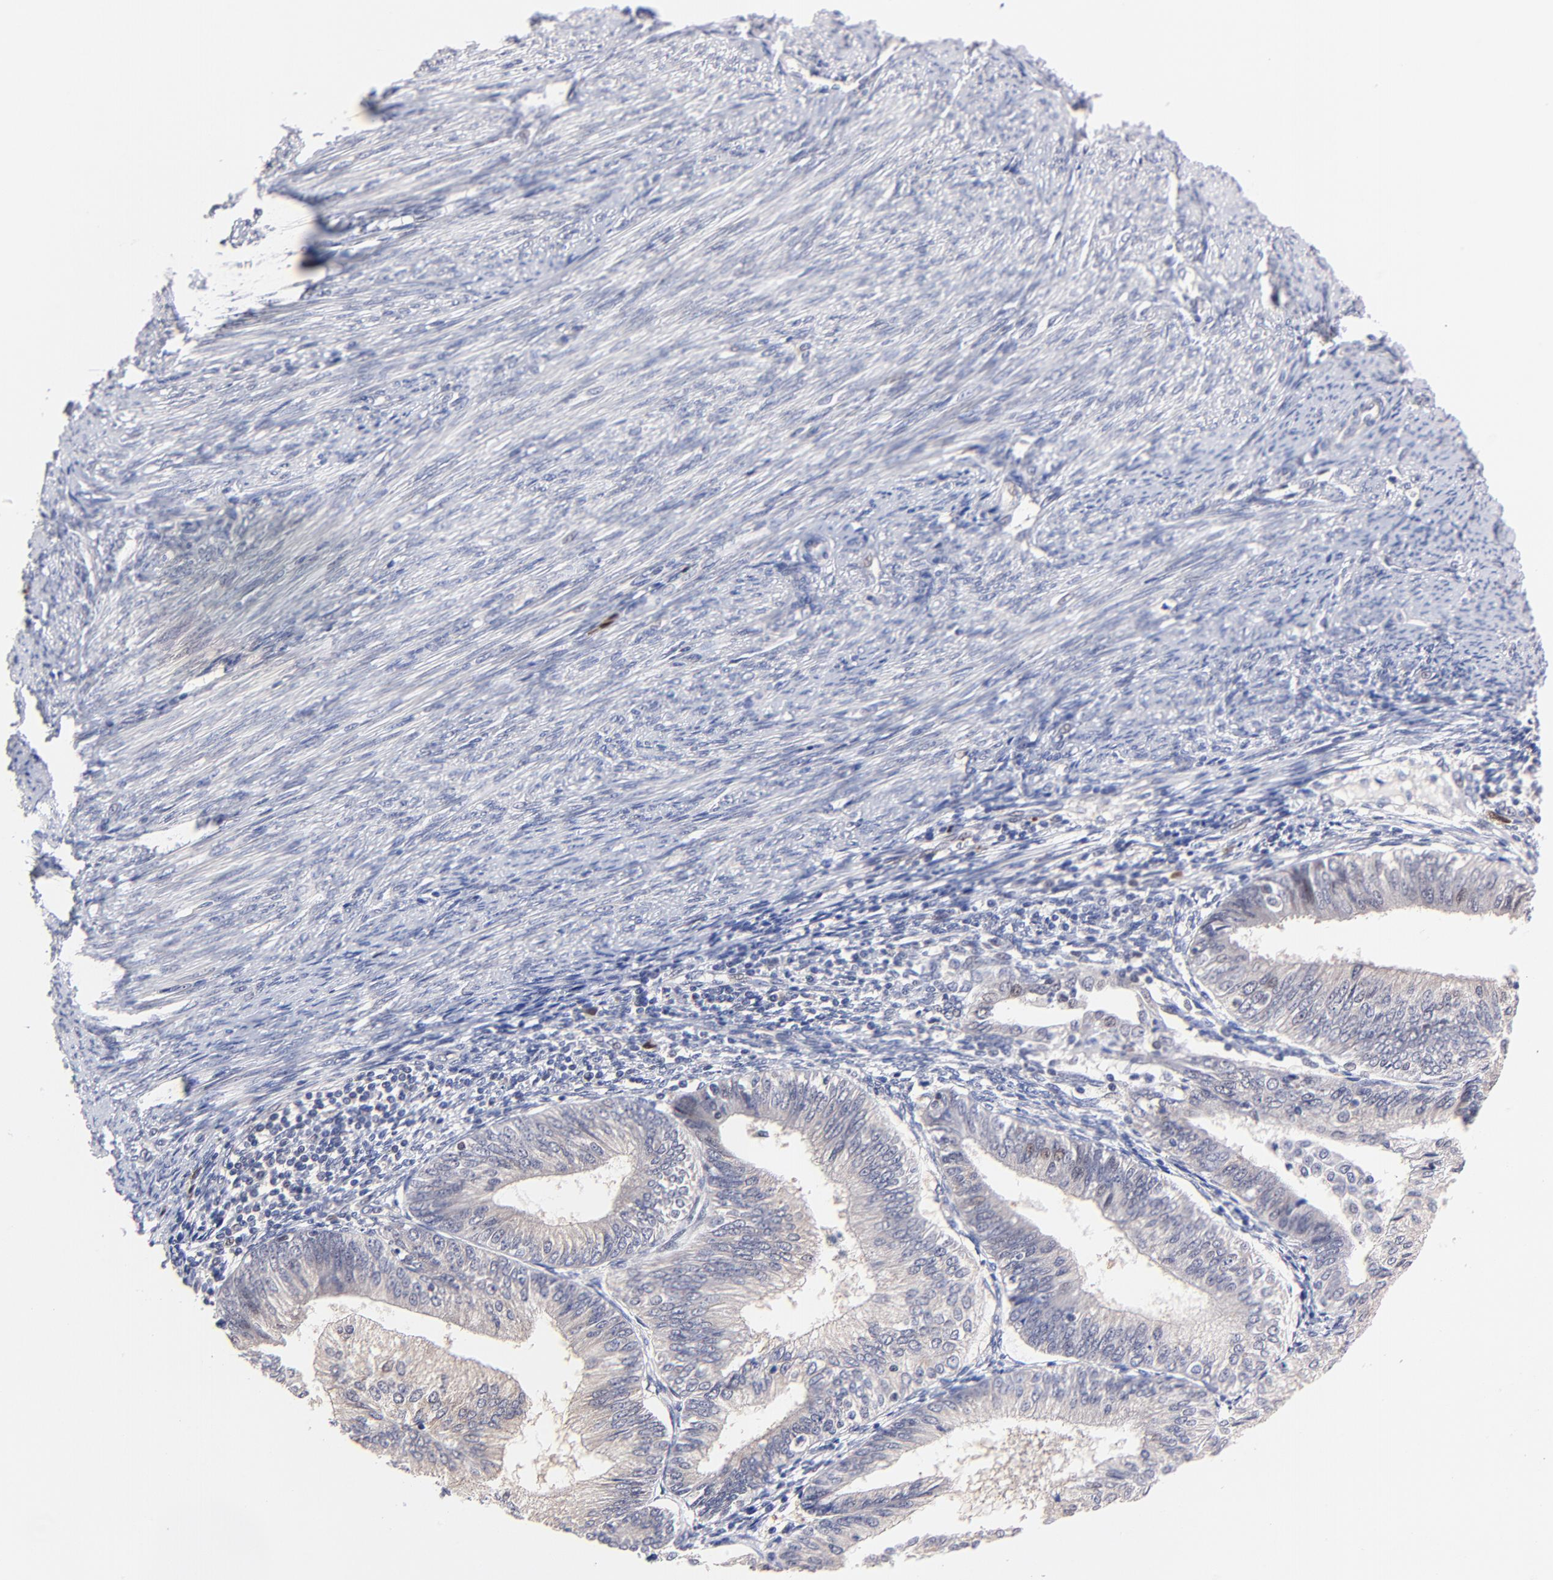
{"staining": {"intensity": "negative", "quantity": "none", "location": "none"}, "tissue": "endometrial cancer", "cell_type": "Tumor cells", "image_type": "cancer", "snomed": [{"axis": "morphology", "description": "Adenocarcinoma, NOS"}, {"axis": "topography", "description": "Endometrium"}], "caption": "Tumor cells are negative for protein expression in human endometrial cancer. The staining was performed using DAB (3,3'-diaminobenzidine) to visualize the protein expression in brown, while the nuclei were stained in blue with hematoxylin (Magnification: 20x).", "gene": "ZNF155", "patient": {"sex": "female", "age": 55}}